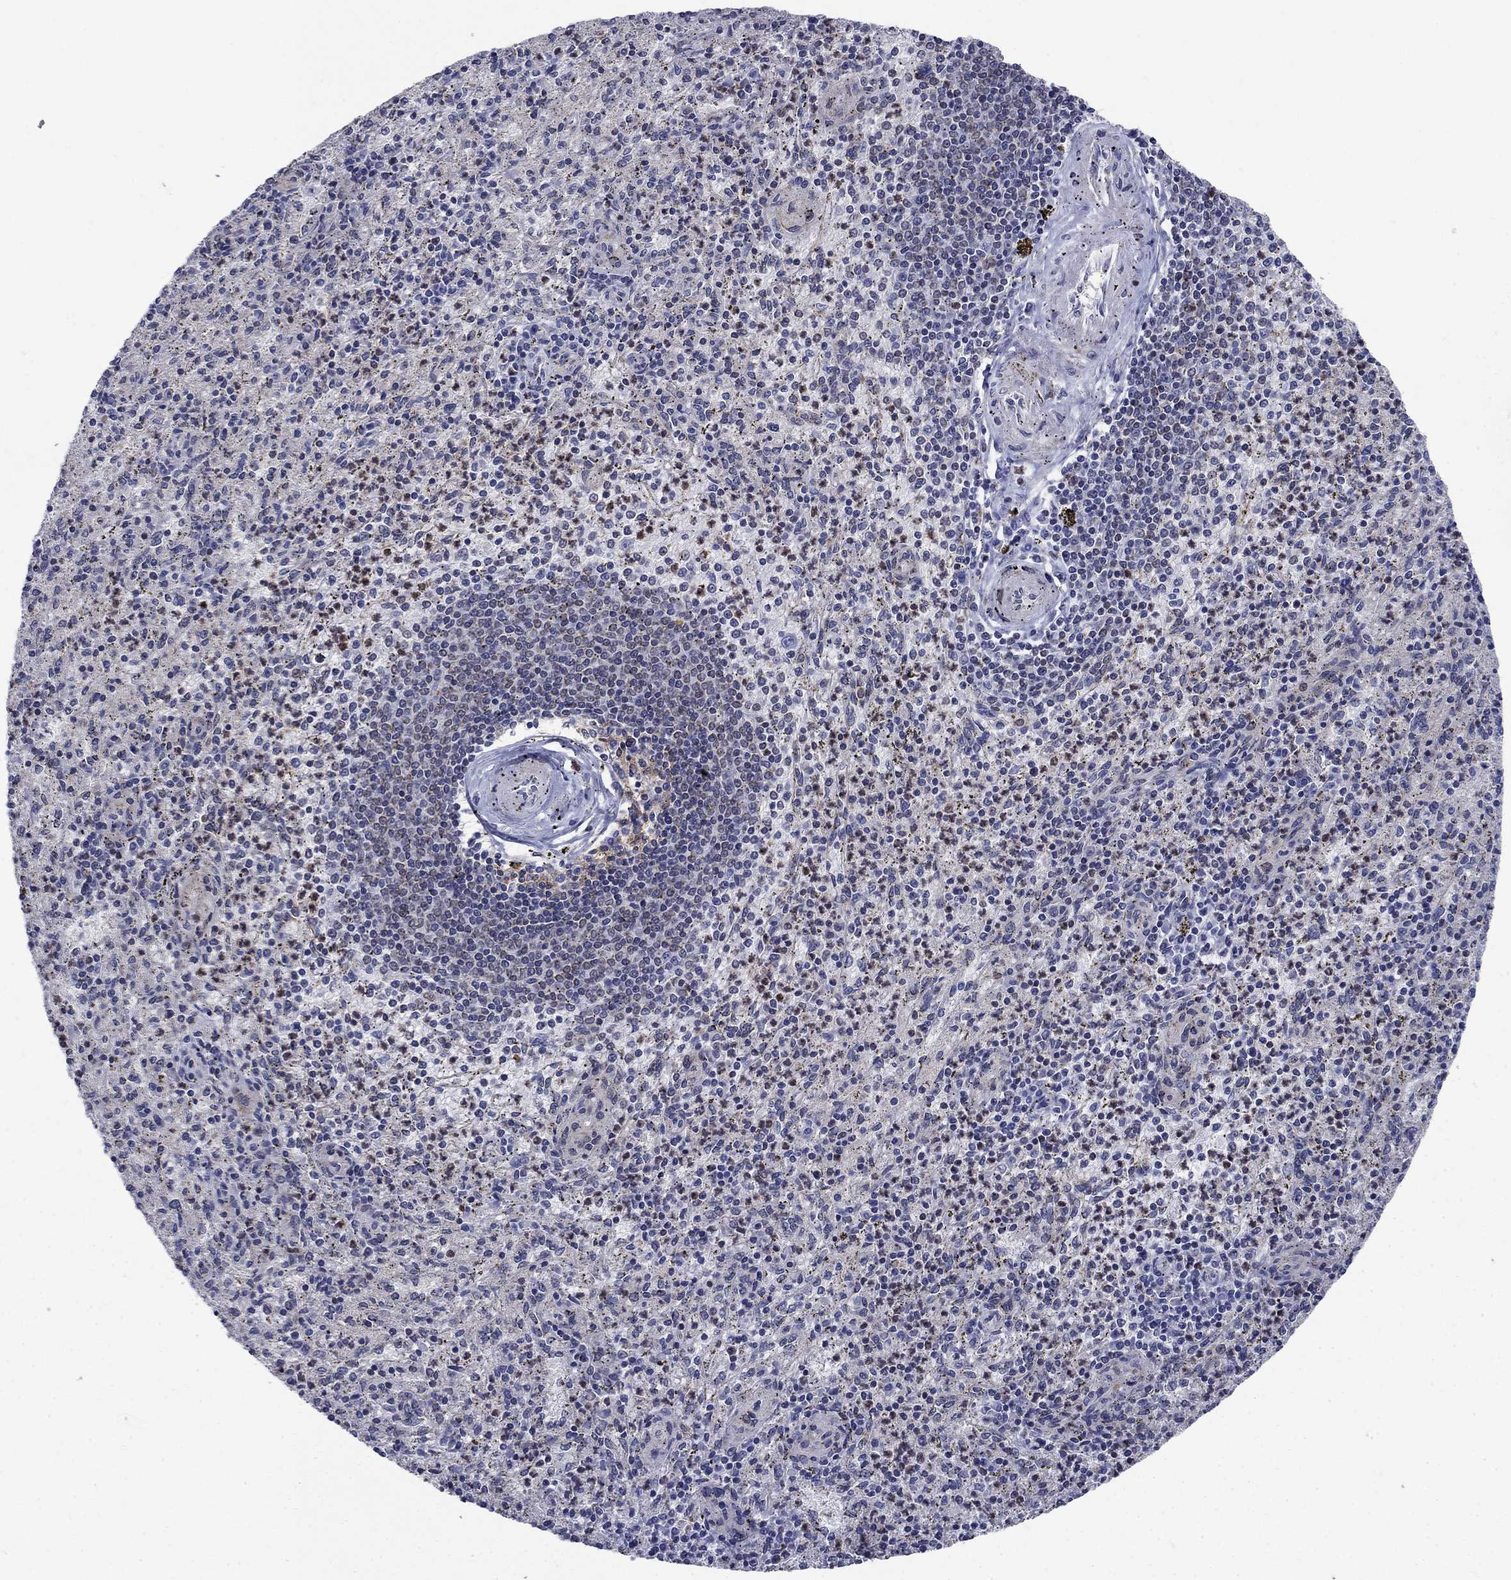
{"staining": {"intensity": "moderate", "quantity": "<25%", "location": "cytoplasmic/membranous"}, "tissue": "spleen", "cell_type": "Cells in red pulp", "image_type": "normal", "snomed": [{"axis": "morphology", "description": "Normal tissue, NOS"}, {"axis": "topography", "description": "Spleen"}], "caption": "Immunohistochemistry (IHC) staining of normal spleen, which exhibits low levels of moderate cytoplasmic/membranous staining in about <25% of cells in red pulp indicating moderate cytoplasmic/membranous protein expression. The staining was performed using DAB (3,3'-diaminobenzidine) (brown) for protein detection and nuclei were counterstained in hematoxylin (blue).", "gene": "DHRS7", "patient": {"sex": "male", "age": 60}}